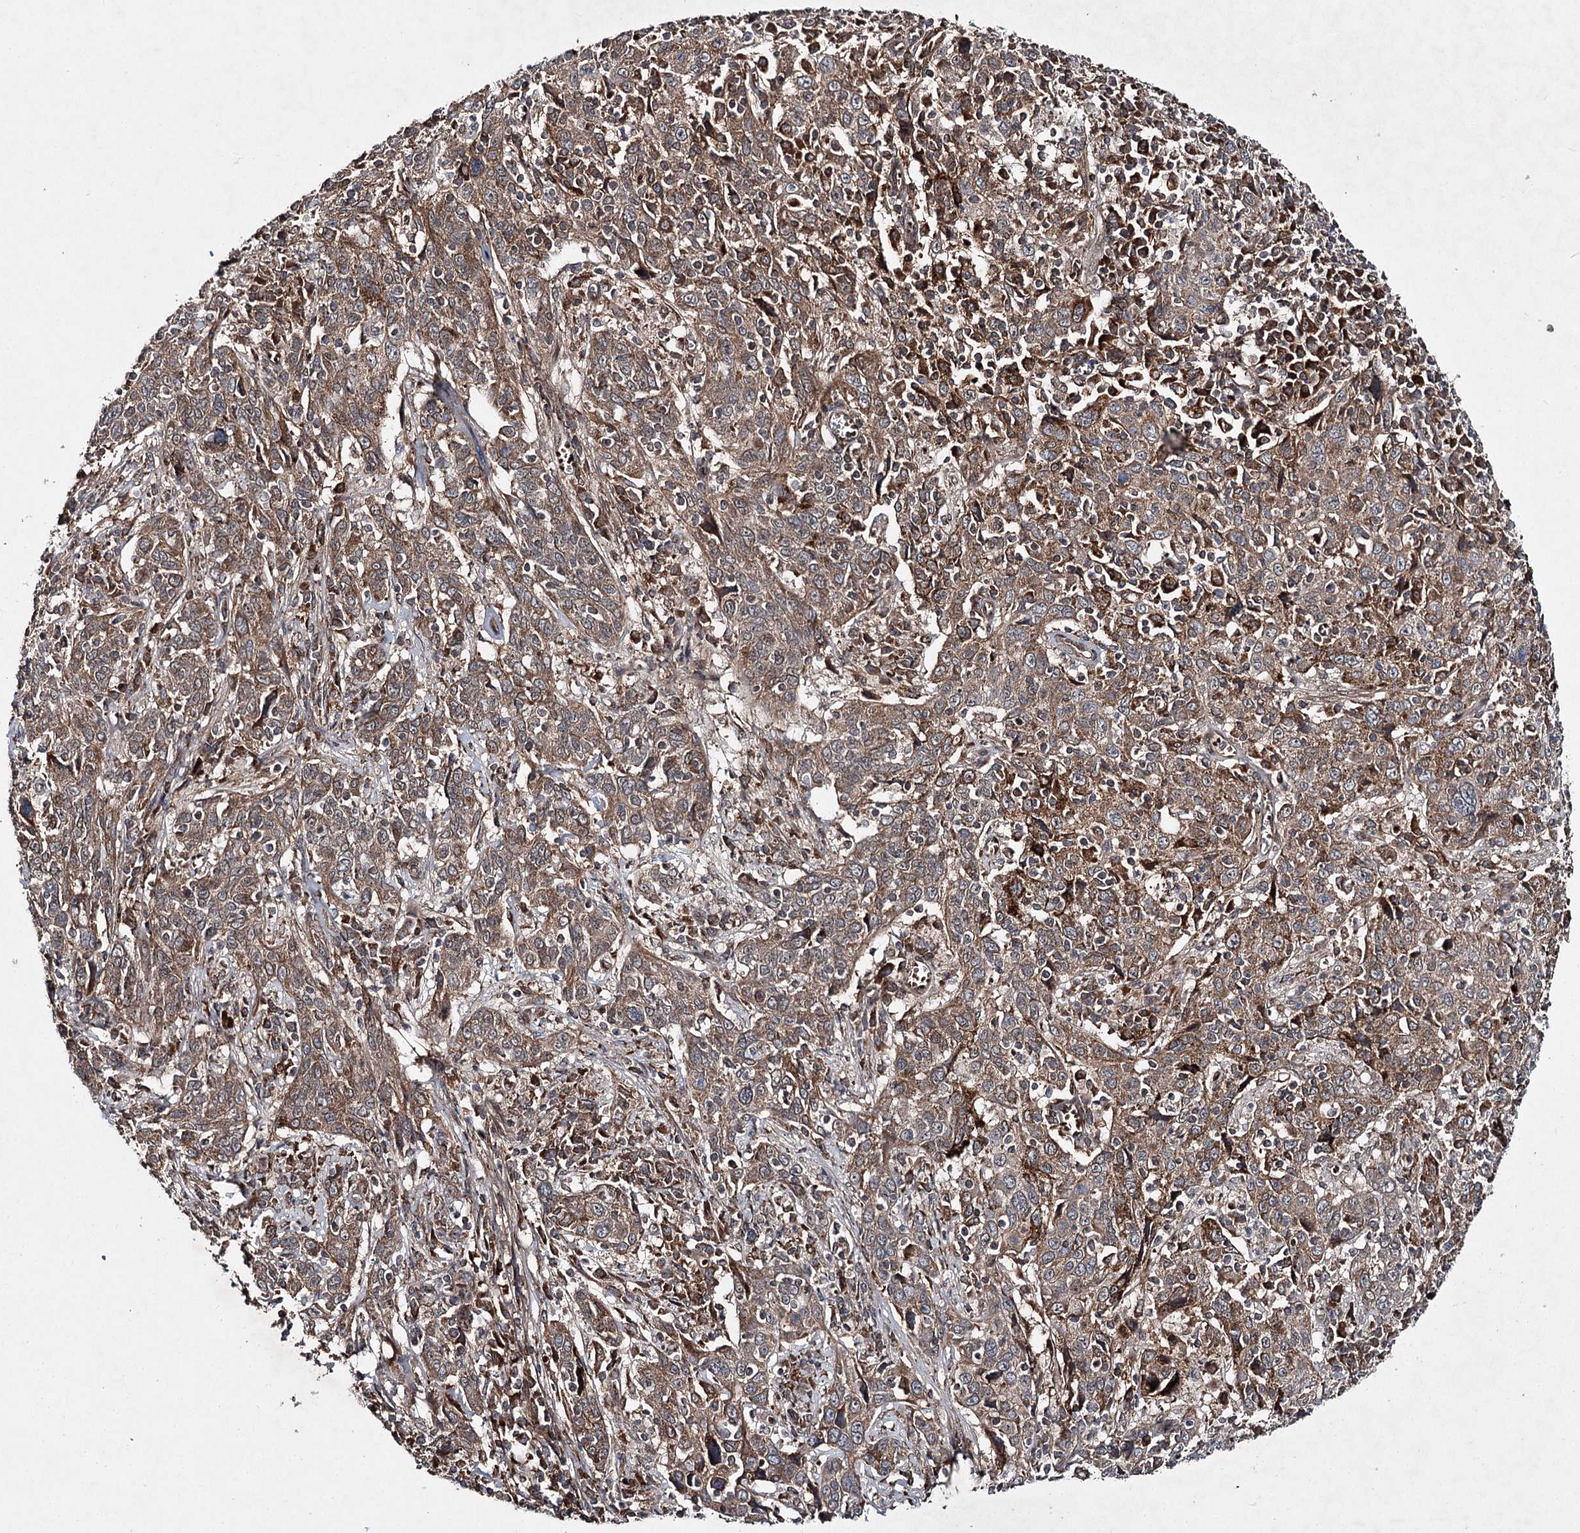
{"staining": {"intensity": "moderate", "quantity": ">75%", "location": "cytoplasmic/membranous"}, "tissue": "cervical cancer", "cell_type": "Tumor cells", "image_type": "cancer", "snomed": [{"axis": "morphology", "description": "Squamous cell carcinoma, NOS"}, {"axis": "topography", "description": "Cervix"}], "caption": "DAB immunohistochemical staining of human cervical squamous cell carcinoma displays moderate cytoplasmic/membranous protein expression in about >75% of tumor cells.", "gene": "MSANTD2", "patient": {"sex": "female", "age": 46}}